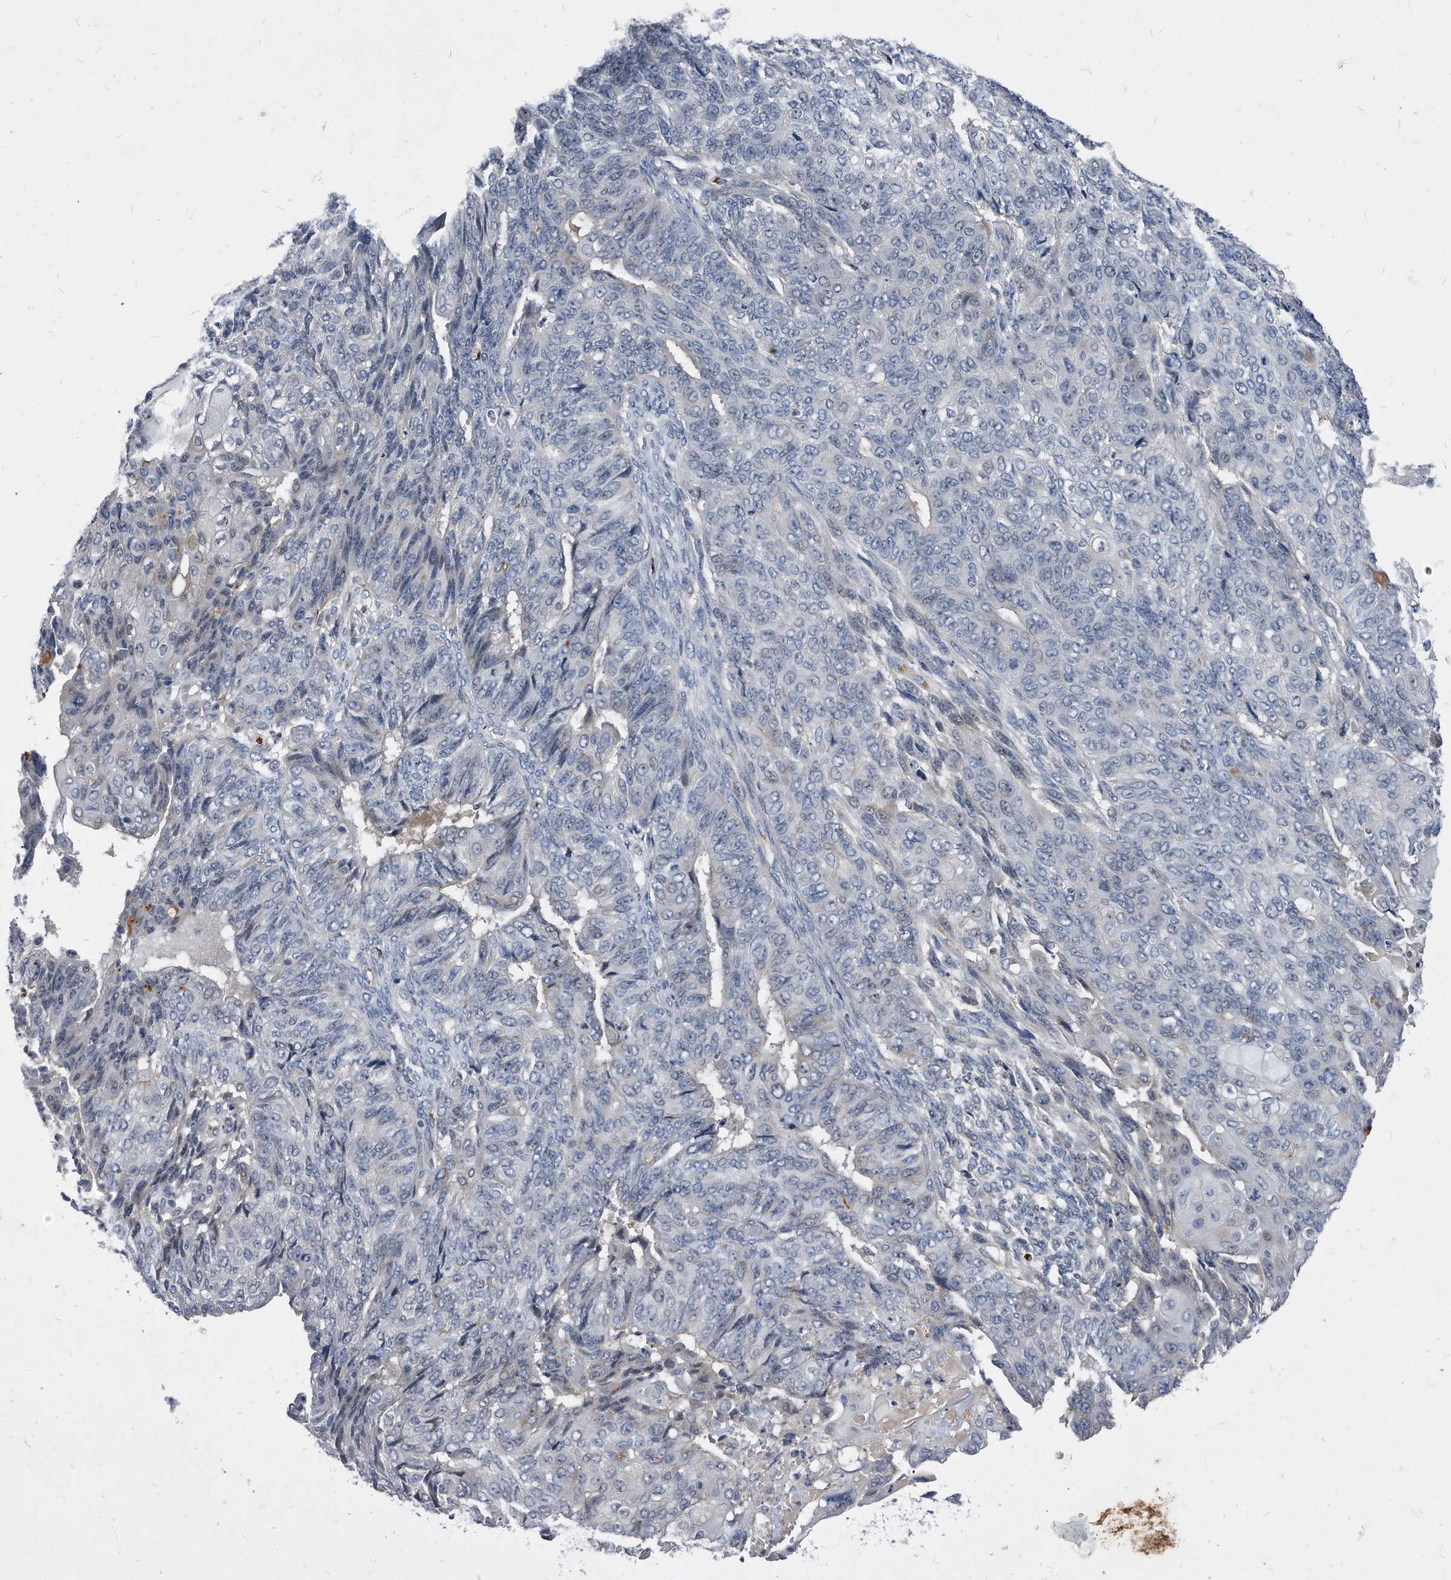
{"staining": {"intensity": "negative", "quantity": "none", "location": "none"}, "tissue": "endometrial cancer", "cell_type": "Tumor cells", "image_type": "cancer", "snomed": [{"axis": "morphology", "description": "Adenocarcinoma, NOS"}, {"axis": "topography", "description": "Endometrium"}], "caption": "Tumor cells are negative for brown protein staining in endometrial cancer (adenocarcinoma).", "gene": "MGAT4A", "patient": {"sex": "female", "age": 32}}